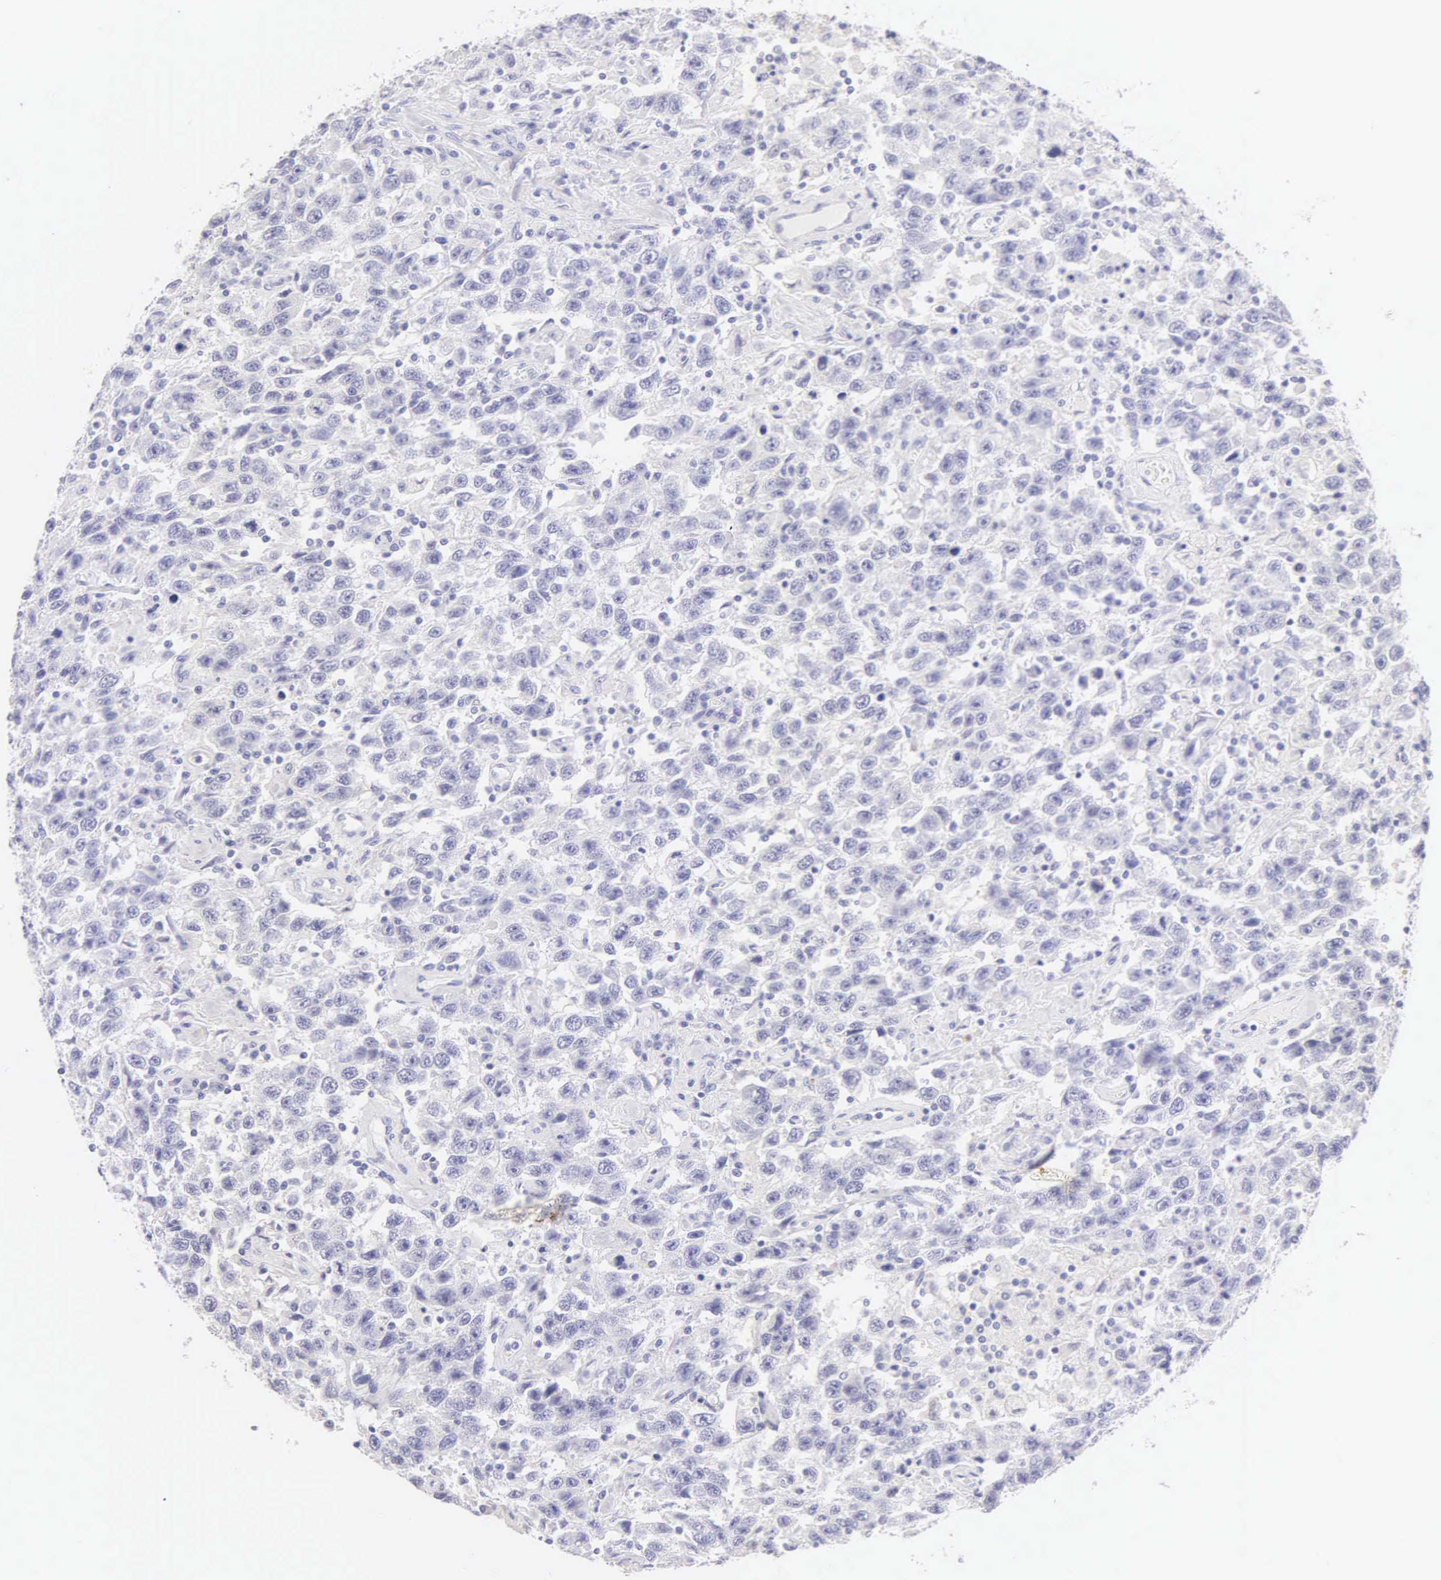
{"staining": {"intensity": "negative", "quantity": "none", "location": "none"}, "tissue": "testis cancer", "cell_type": "Tumor cells", "image_type": "cancer", "snomed": [{"axis": "morphology", "description": "Seminoma, NOS"}, {"axis": "topography", "description": "Testis"}], "caption": "Tumor cells show no significant staining in testis seminoma.", "gene": "KRT17", "patient": {"sex": "male", "age": 41}}